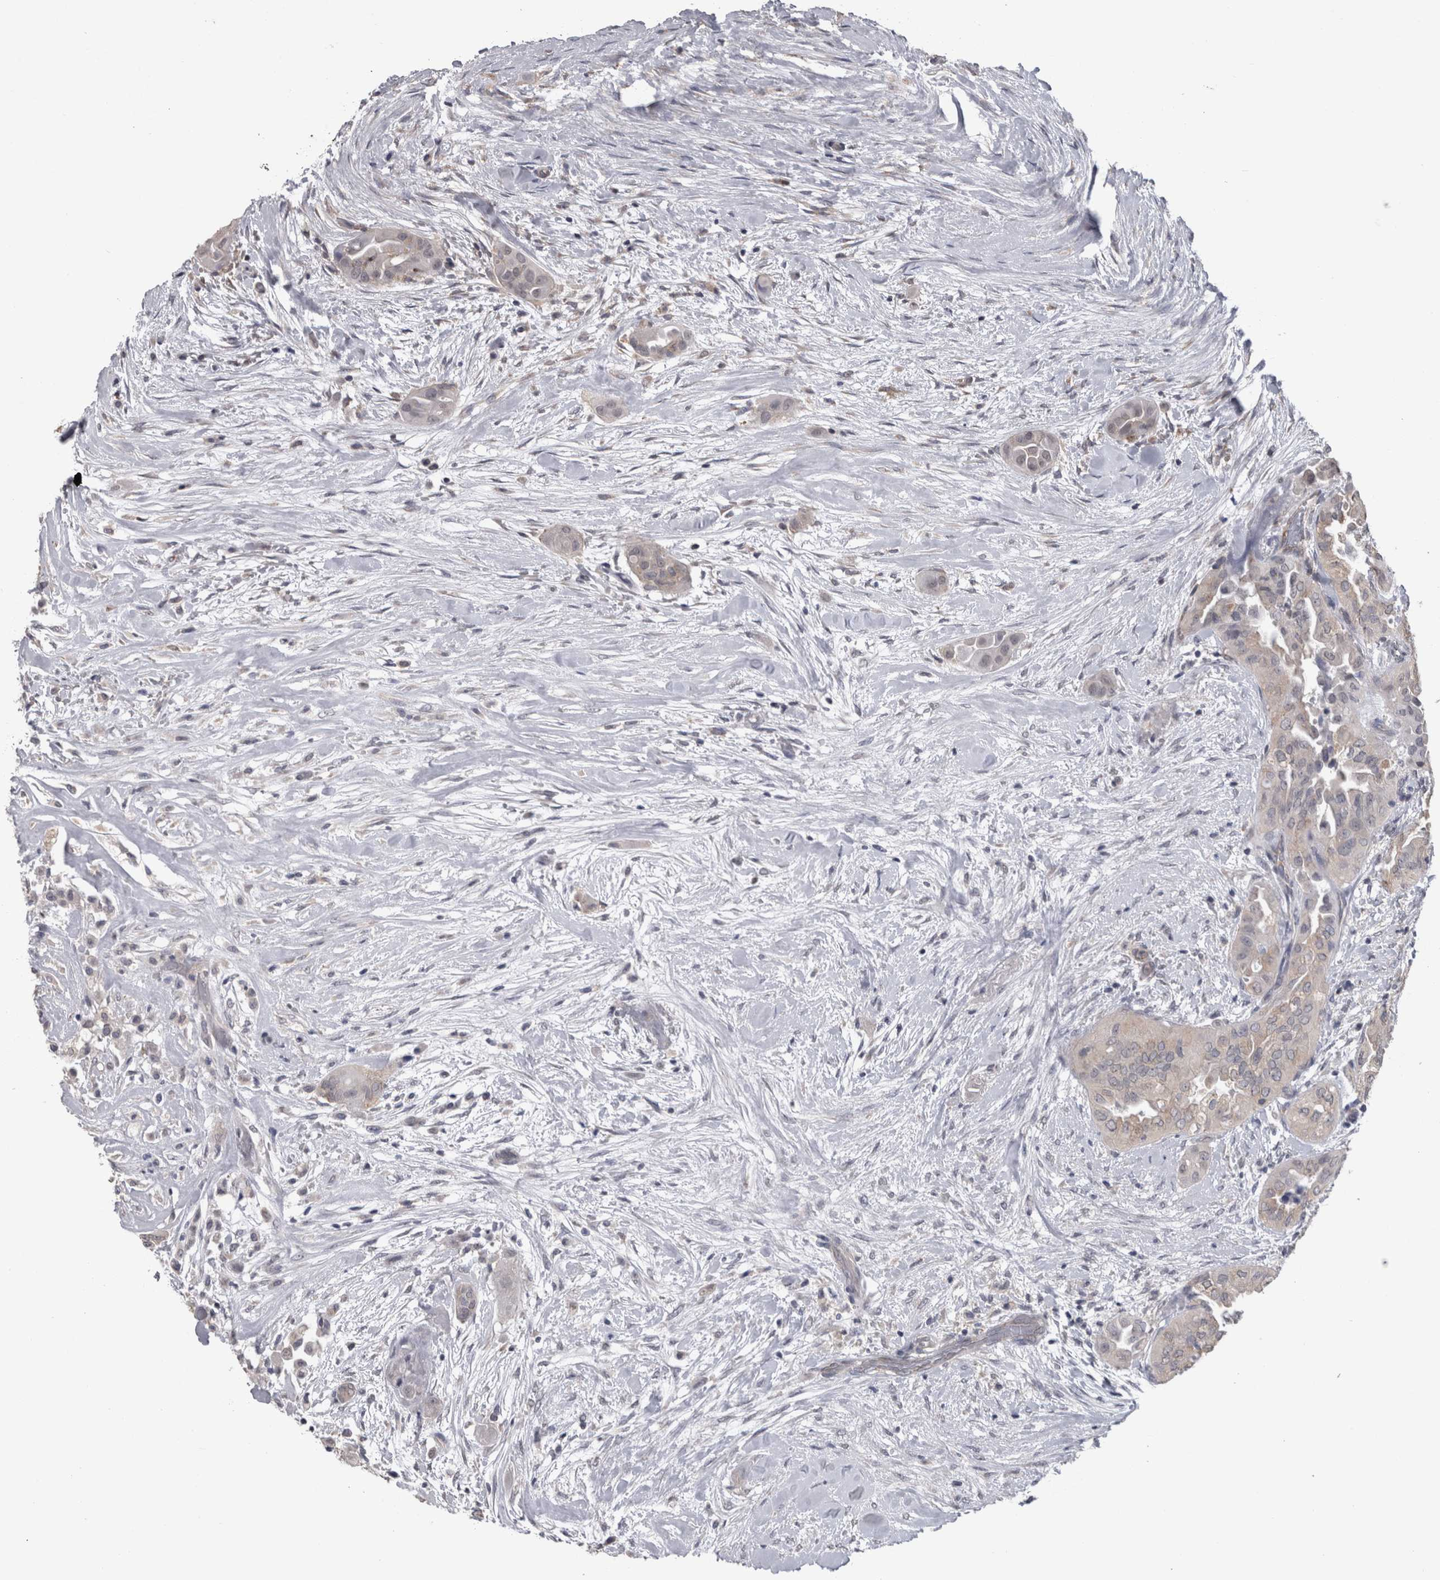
{"staining": {"intensity": "weak", "quantity": "25%-75%", "location": "cytoplasmic/membranous"}, "tissue": "thyroid cancer", "cell_type": "Tumor cells", "image_type": "cancer", "snomed": [{"axis": "morphology", "description": "Papillary adenocarcinoma, NOS"}, {"axis": "topography", "description": "Thyroid gland"}], "caption": "Protein expression analysis of thyroid cancer (papillary adenocarcinoma) exhibits weak cytoplasmic/membranous staining in about 25%-75% of tumor cells. The staining is performed using DAB (3,3'-diaminobenzidine) brown chromogen to label protein expression. The nuclei are counter-stained blue using hematoxylin.", "gene": "DDX6", "patient": {"sex": "female", "age": 59}}